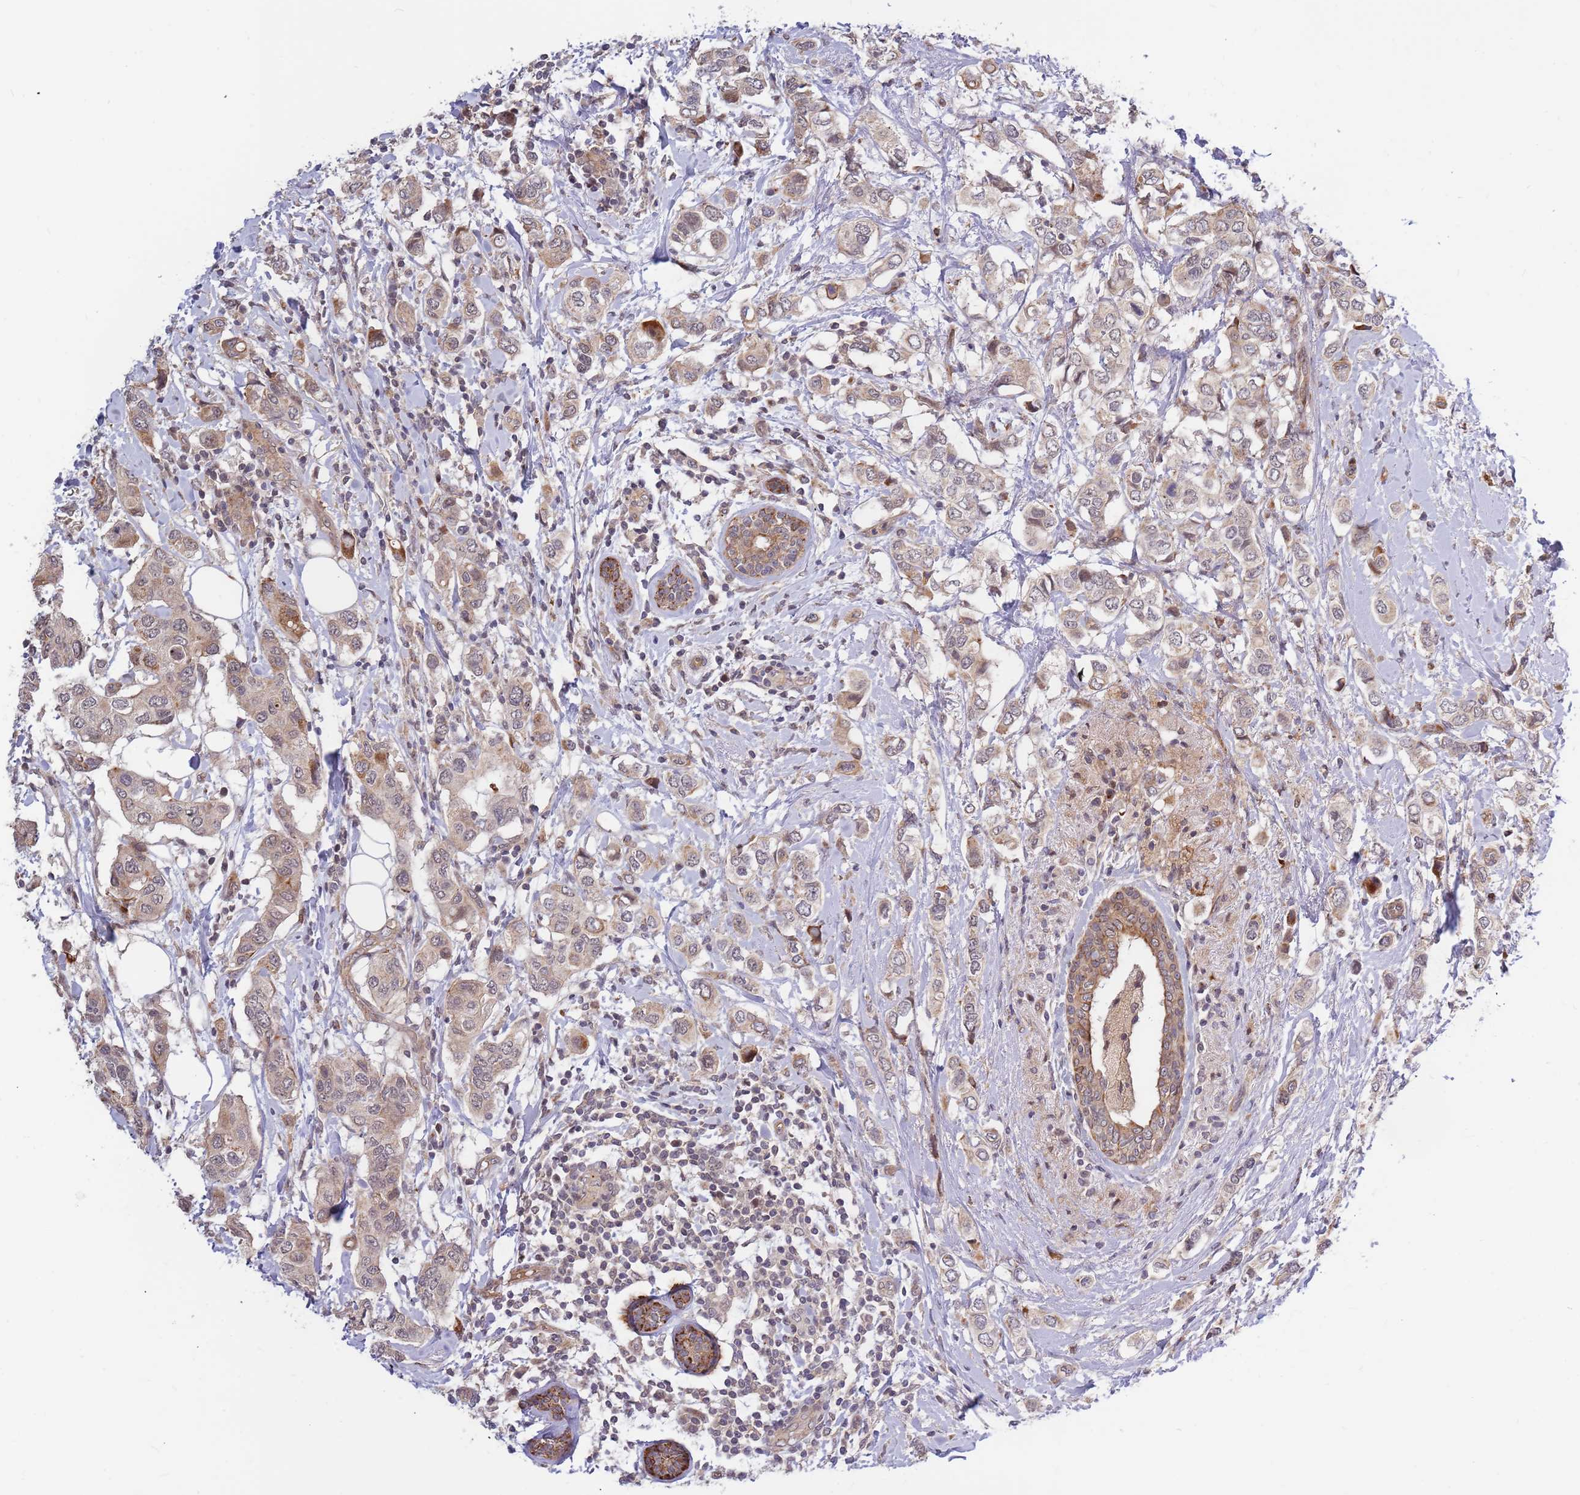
{"staining": {"intensity": "moderate", "quantity": "<25%", "location": "cytoplasmic/membranous"}, "tissue": "breast cancer", "cell_type": "Tumor cells", "image_type": "cancer", "snomed": [{"axis": "morphology", "description": "Lobular carcinoma"}, {"axis": "topography", "description": "Breast"}], "caption": "Moderate cytoplasmic/membranous positivity for a protein is present in about <25% of tumor cells of breast cancer (lobular carcinoma) using IHC.", "gene": "HAUS3", "patient": {"sex": "female", "age": 51}}